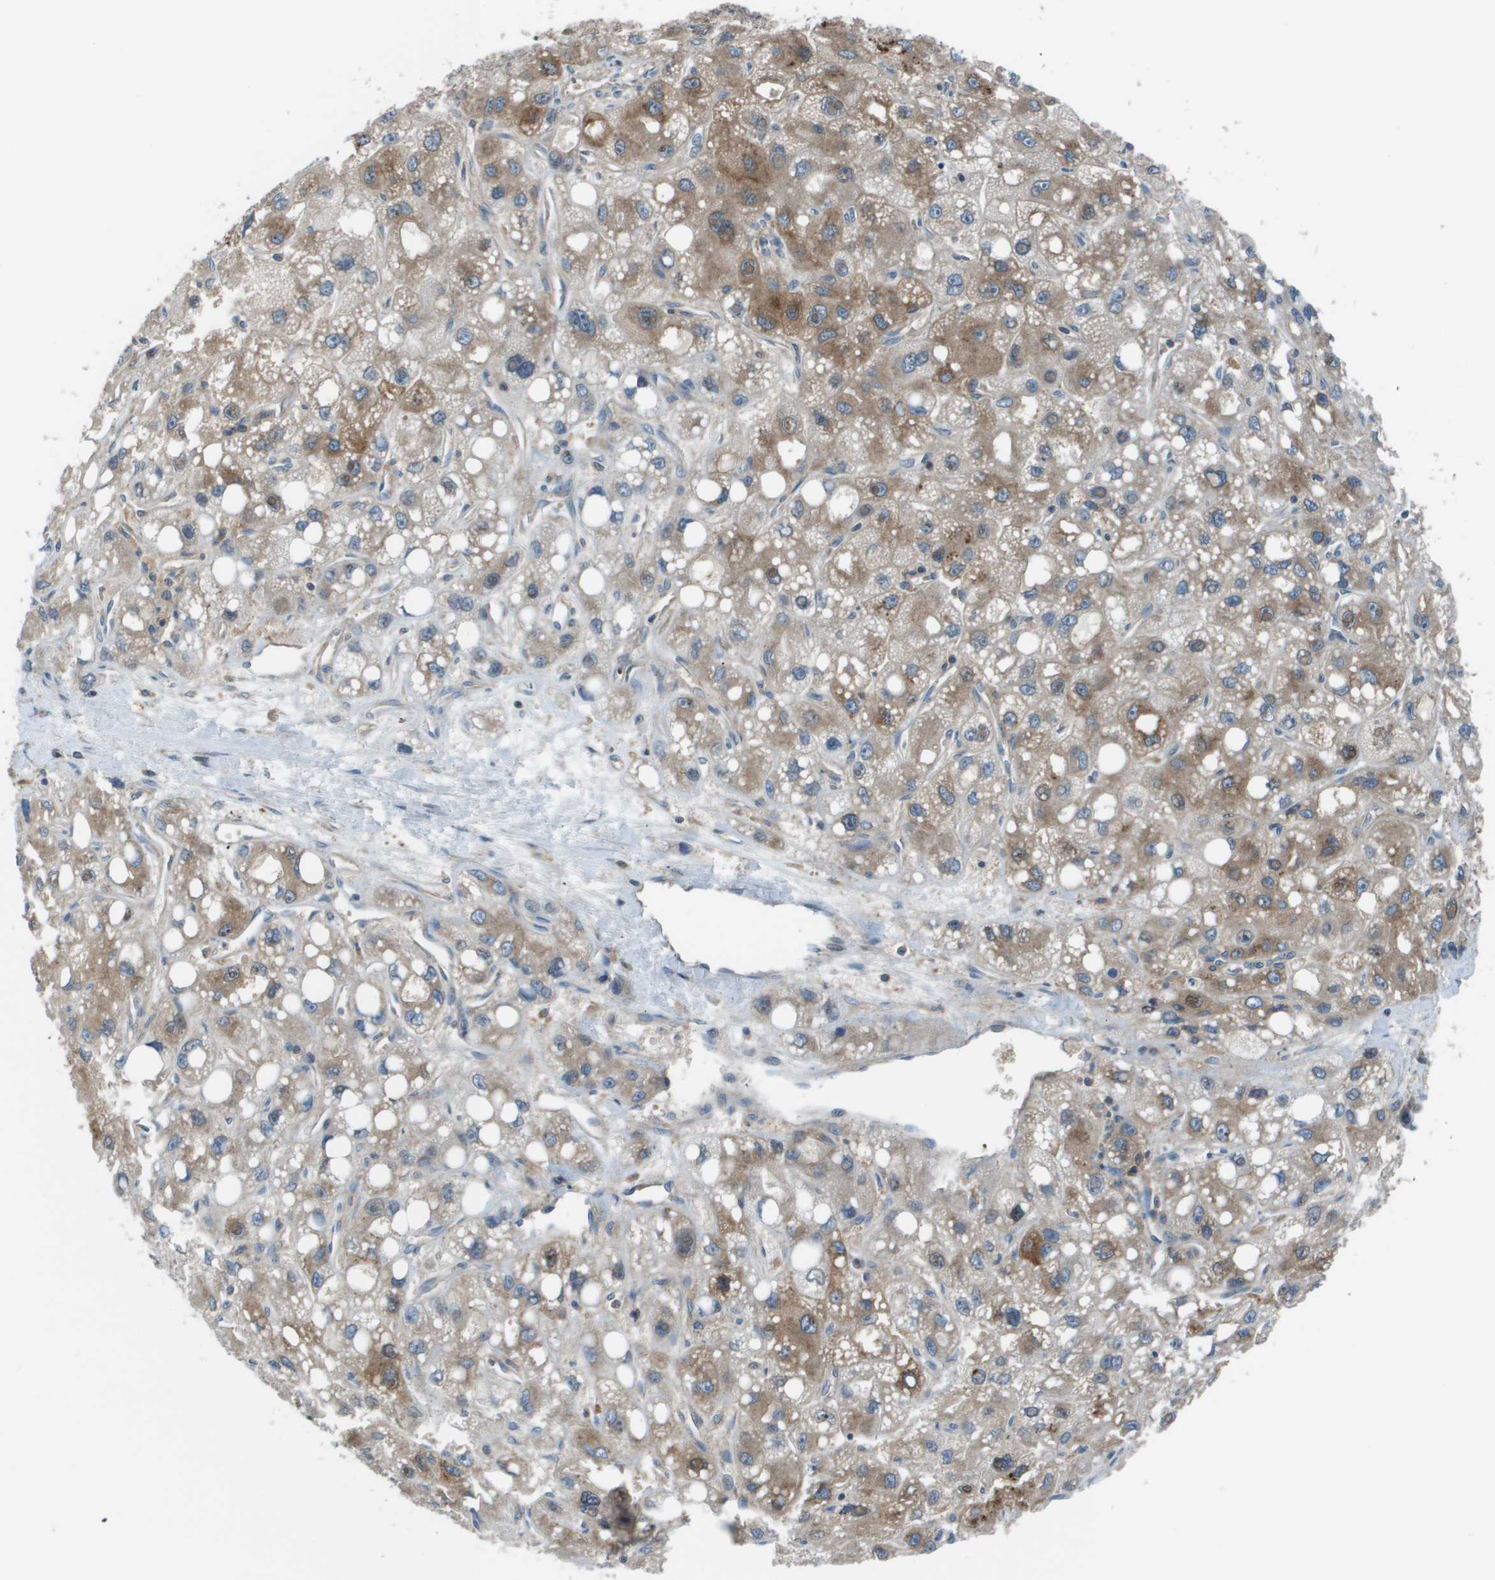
{"staining": {"intensity": "moderate", "quantity": "25%-75%", "location": "cytoplasmic/membranous"}, "tissue": "liver cancer", "cell_type": "Tumor cells", "image_type": "cancer", "snomed": [{"axis": "morphology", "description": "Carcinoma, Hepatocellular, NOS"}, {"axis": "topography", "description": "Liver"}], "caption": "Hepatocellular carcinoma (liver) stained with a protein marker exhibits moderate staining in tumor cells.", "gene": "EIF3B", "patient": {"sex": "male", "age": 55}}